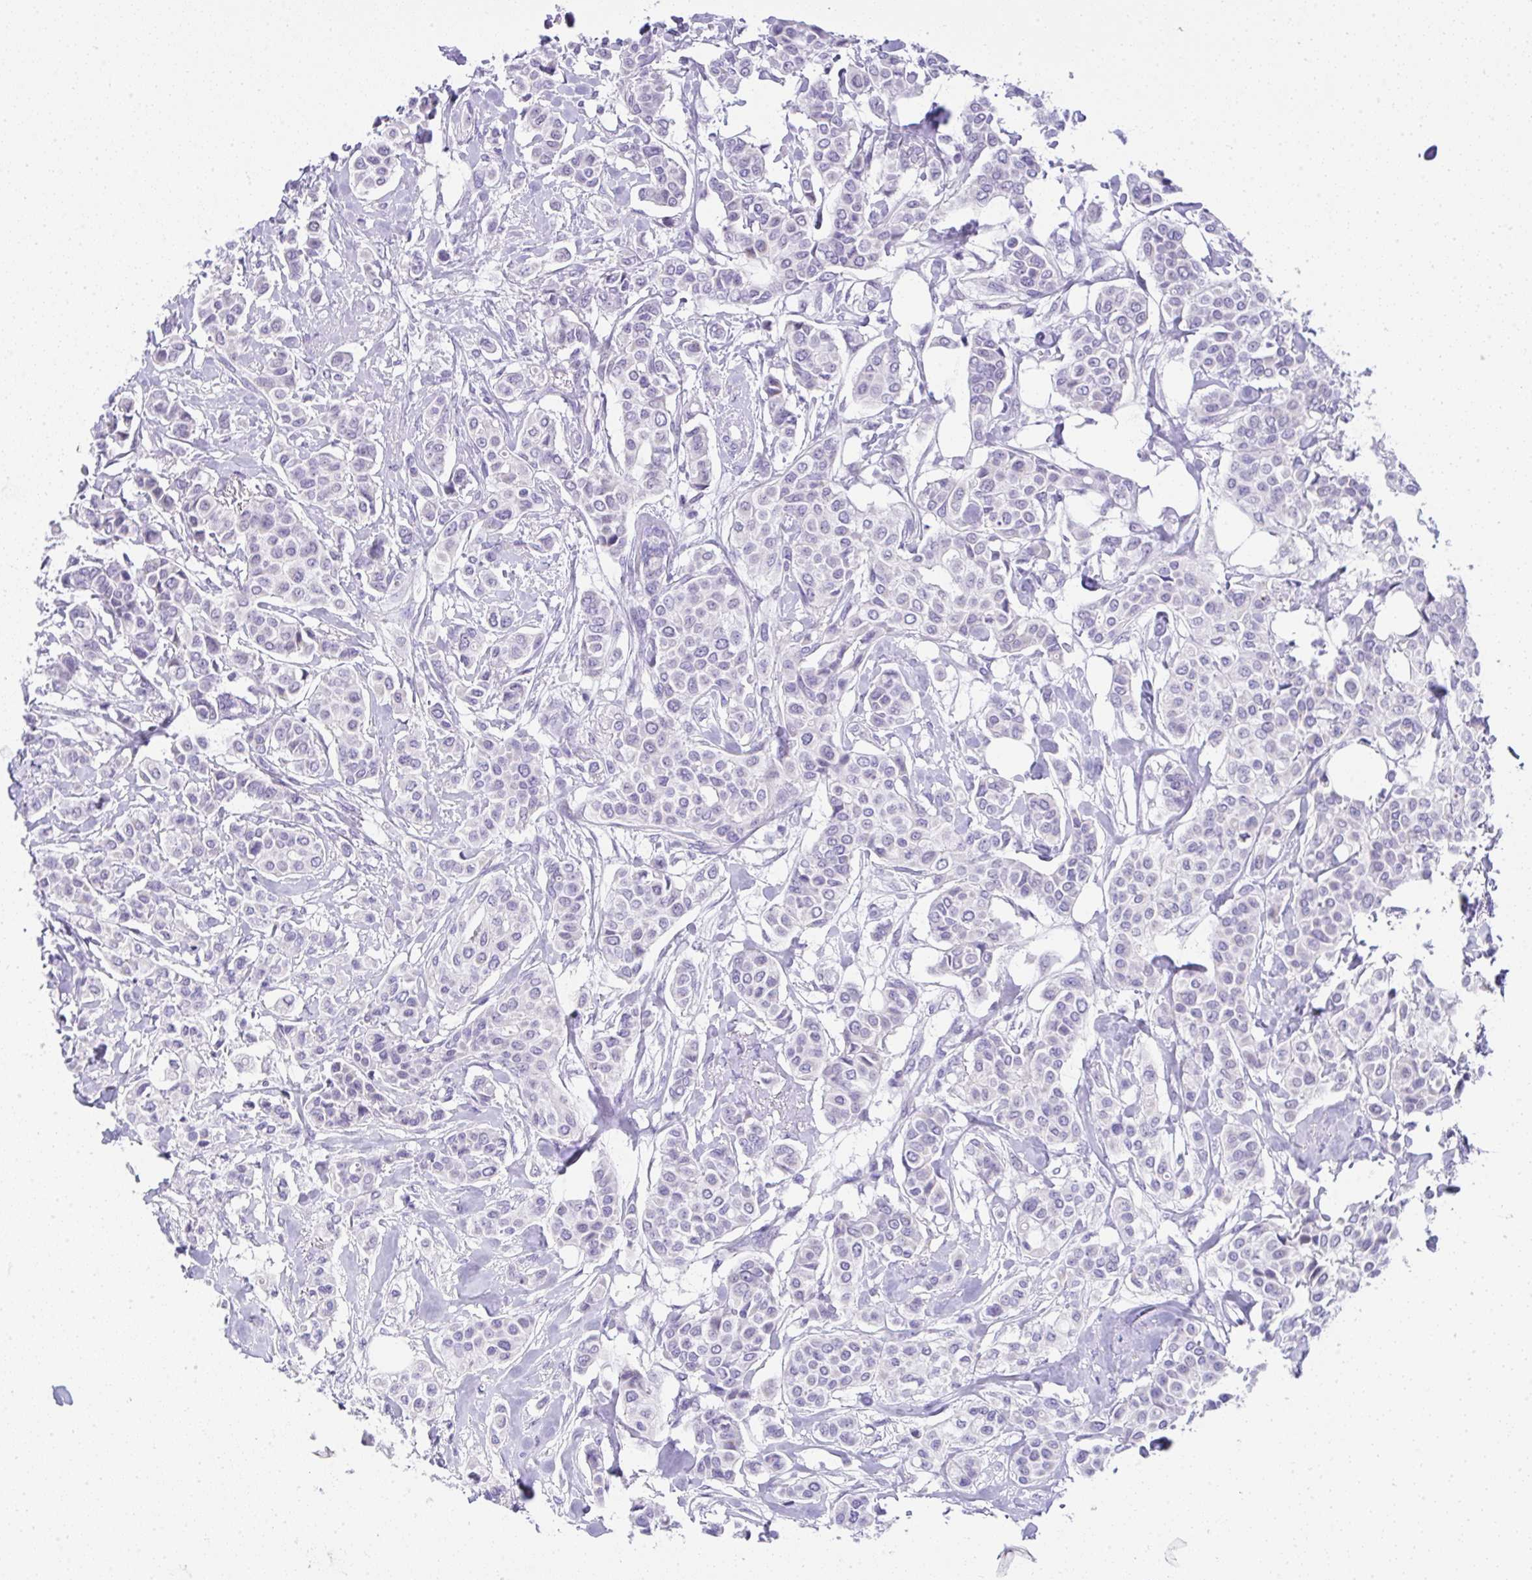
{"staining": {"intensity": "negative", "quantity": "none", "location": "none"}, "tissue": "breast cancer", "cell_type": "Tumor cells", "image_type": "cancer", "snomed": [{"axis": "morphology", "description": "Lobular carcinoma"}, {"axis": "topography", "description": "Breast"}], "caption": "Photomicrograph shows no protein expression in tumor cells of breast cancer (lobular carcinoma) tissue.", "gene": "RNF183", "patient": {"sex": "female", "age": 51}}